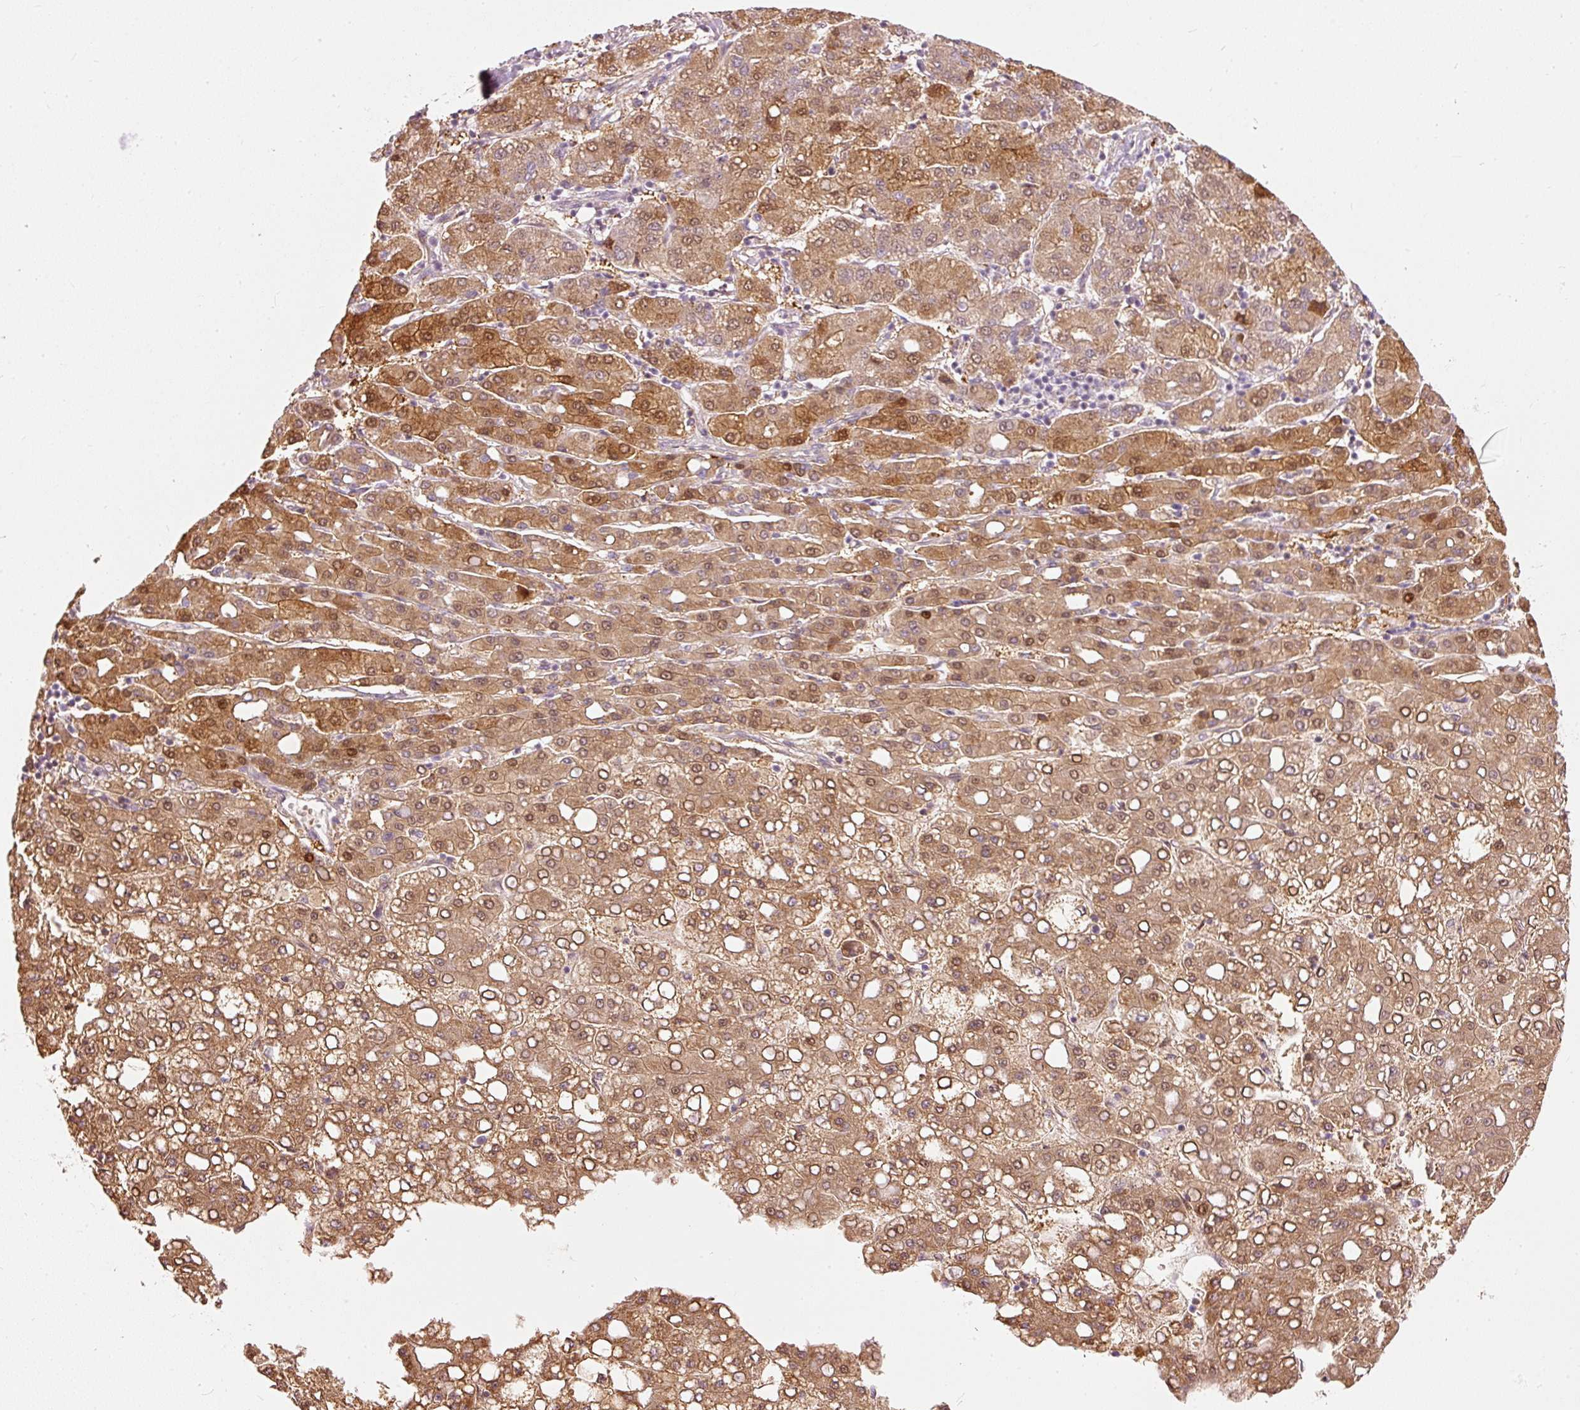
{"staining": {"intensity": "moderate", "quantity": ">75%", "location": "cytoplasmic/membranous,nuclear"}, "tissue": "liver cancer", "cell_type": "Tumor cells", "image_type": "cancer", "snomed": [{"axis": "morphology", "description": "Carcinoma, Hepatocellular, NOS"}, {"axis": "topography", "description": "Liver"}], "caption": "There is medium levels of moderate cytoplasmic/membranous and nuclear positivity in tumor cells of liver hepatocellular carcinoma, as demonstrated by immunohistochemical staining (brown color).", "gene": "RNF39", "patient": {"sex": "male", "age": 65}}